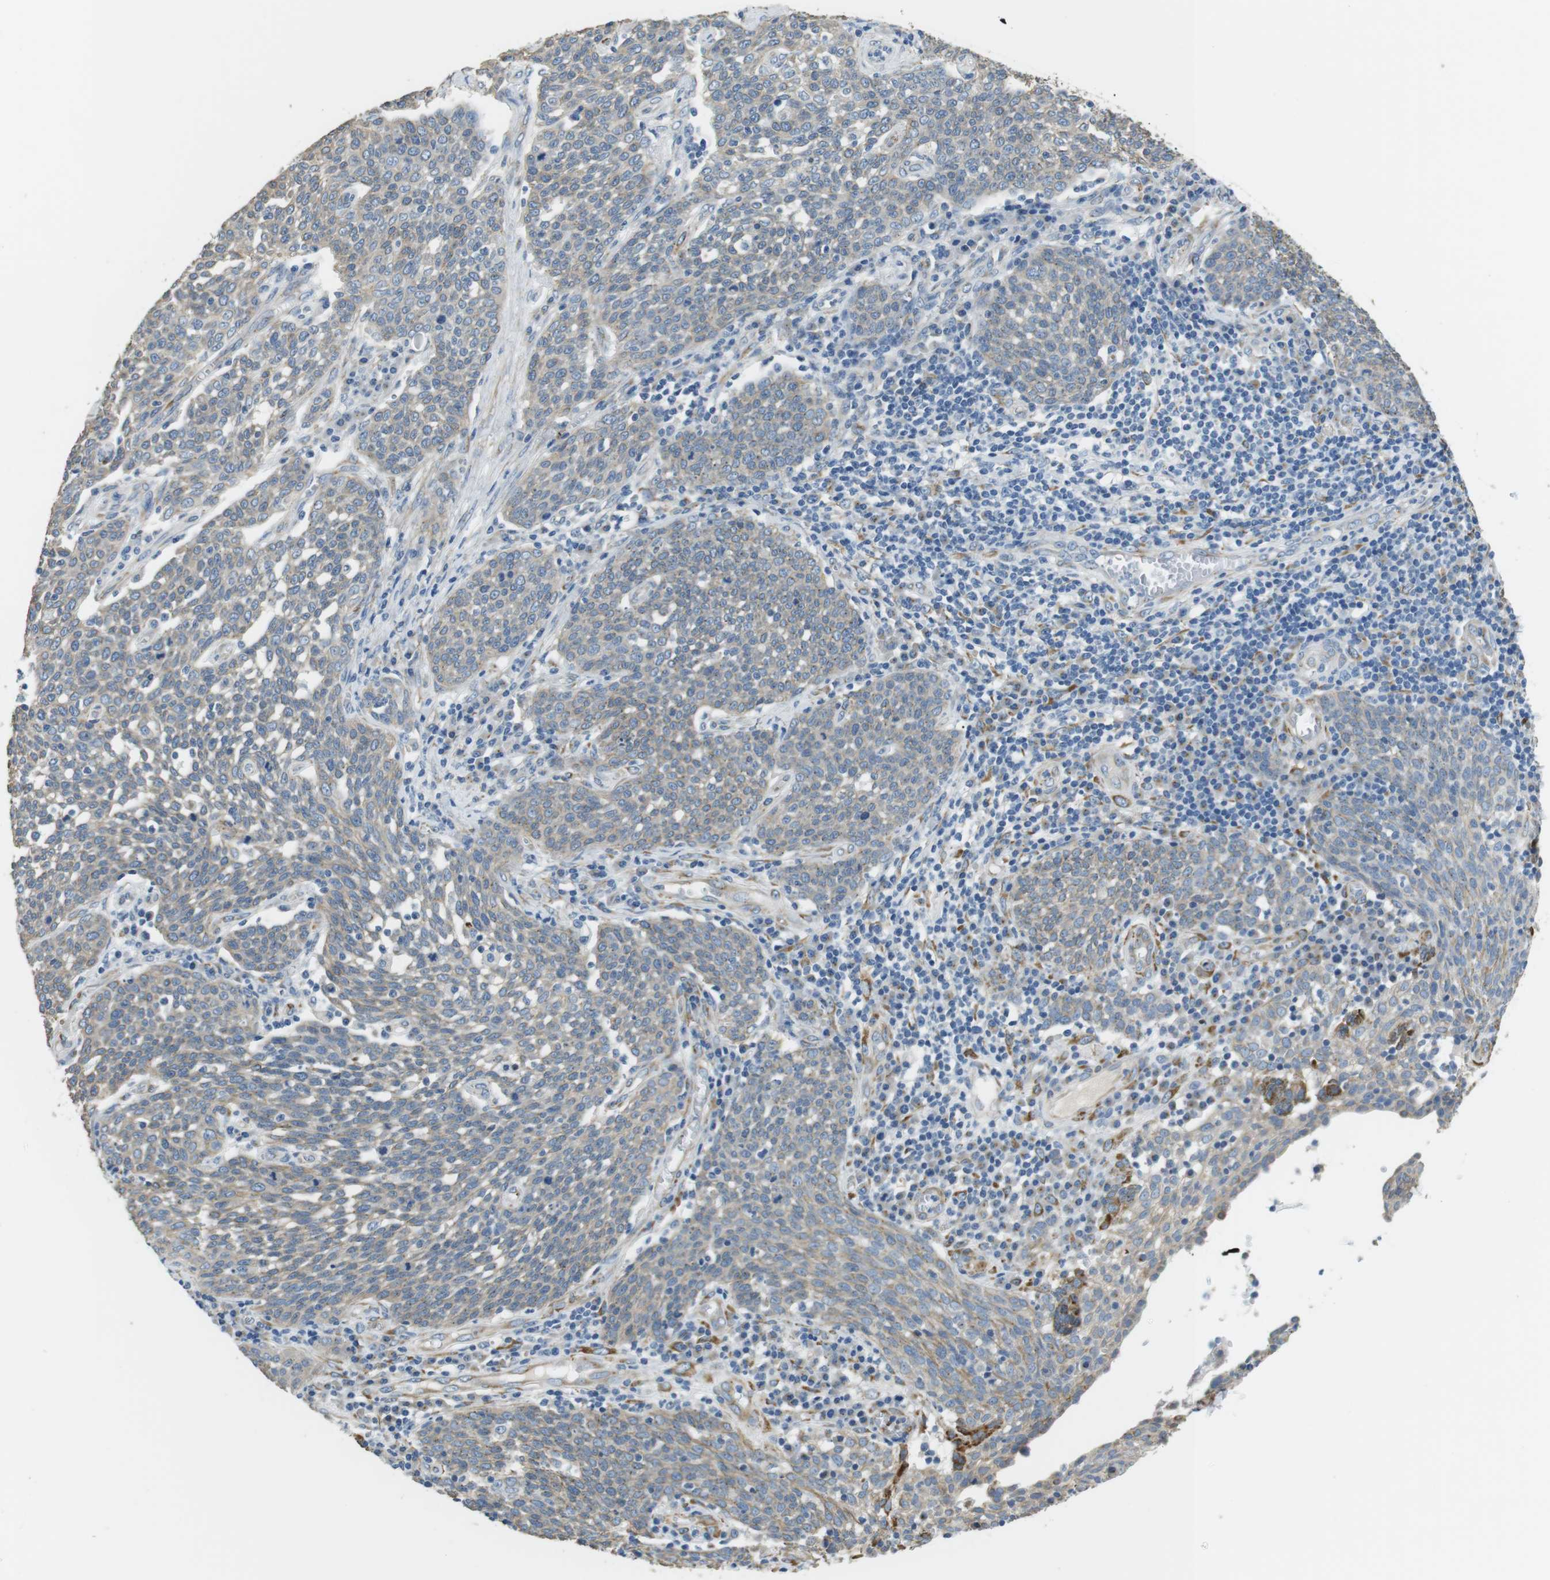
{"staining": {"intensity": "weak", "quantity": "<25%", "location": "cytoplasmic/membranous"}, "tissue": "cervical cancer", "cell_type": "Tumor cells", "image_type": "cancer", "snomed": [{"axis": "morphology", "description": "Squamous cell carcinoma, NOS"}, {"axis": "topography", "description": "Cervix"}], "caption": "A high-resolution histopathology image shows immunohistochemistry staining of cervical cancer, which reveals no significant expression in tumor cells.", "gene": "UNC5CL", "patient": {"sex": "female", "age": 34}}